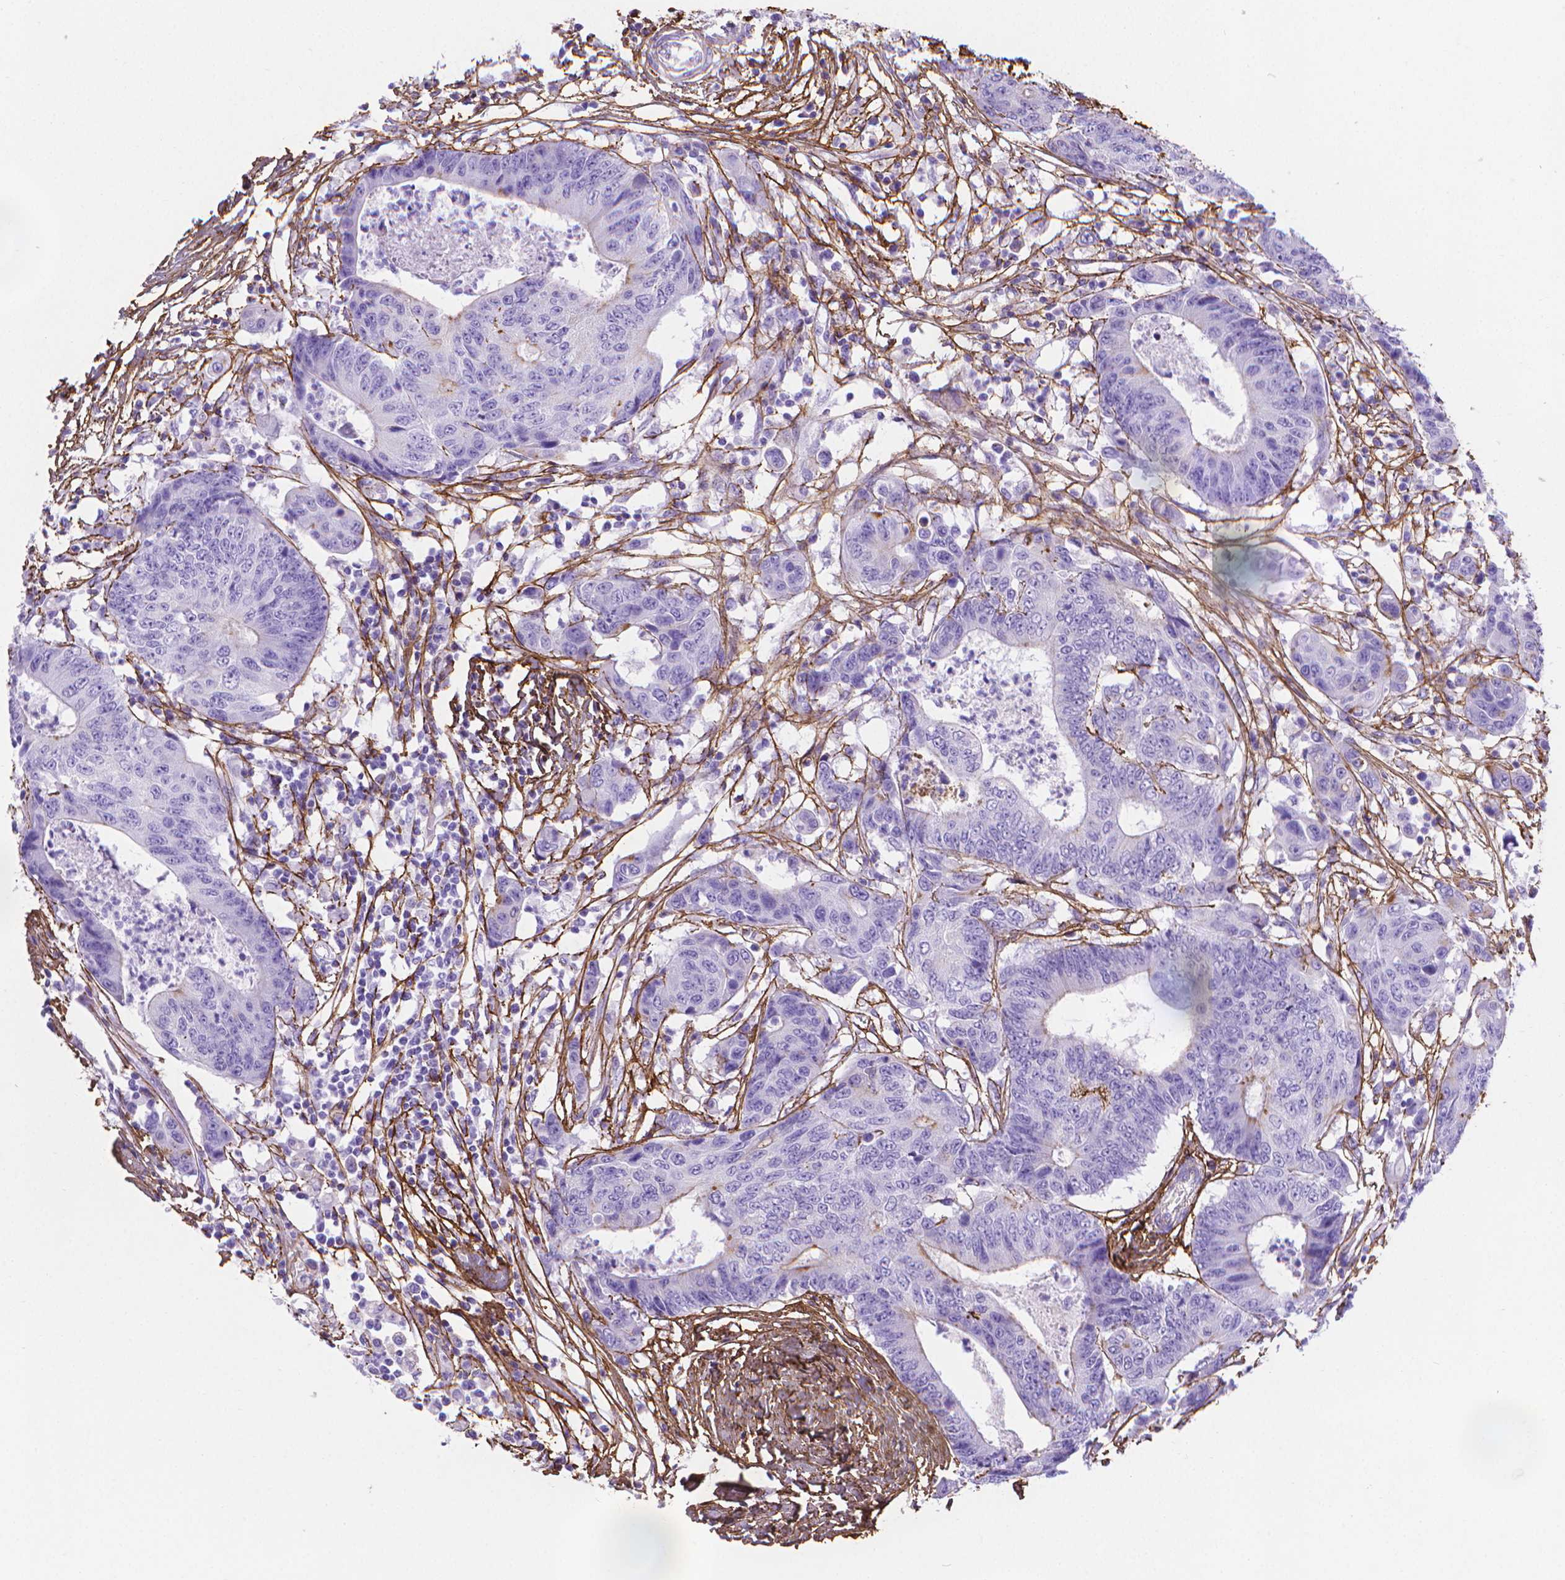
{"staining": {"intensity": "negative", "quantity": "none", "location": "none"}, "tissue": "colorectal cancer", "cell_type": "Tumor cells", "image_type": "cancer", "snomed": [{"axis": "morphology", "description": "Adenocarcinoma, NOS"}, {"axis": "topography", "description": "Colon"}], "caption": "An image of adenocarcinoma (colorectal) stained for a protein exhibits no brown staining in tumor cells.", "gene": "MFAP2", "patient": {"sex": "female", "age": 48}}